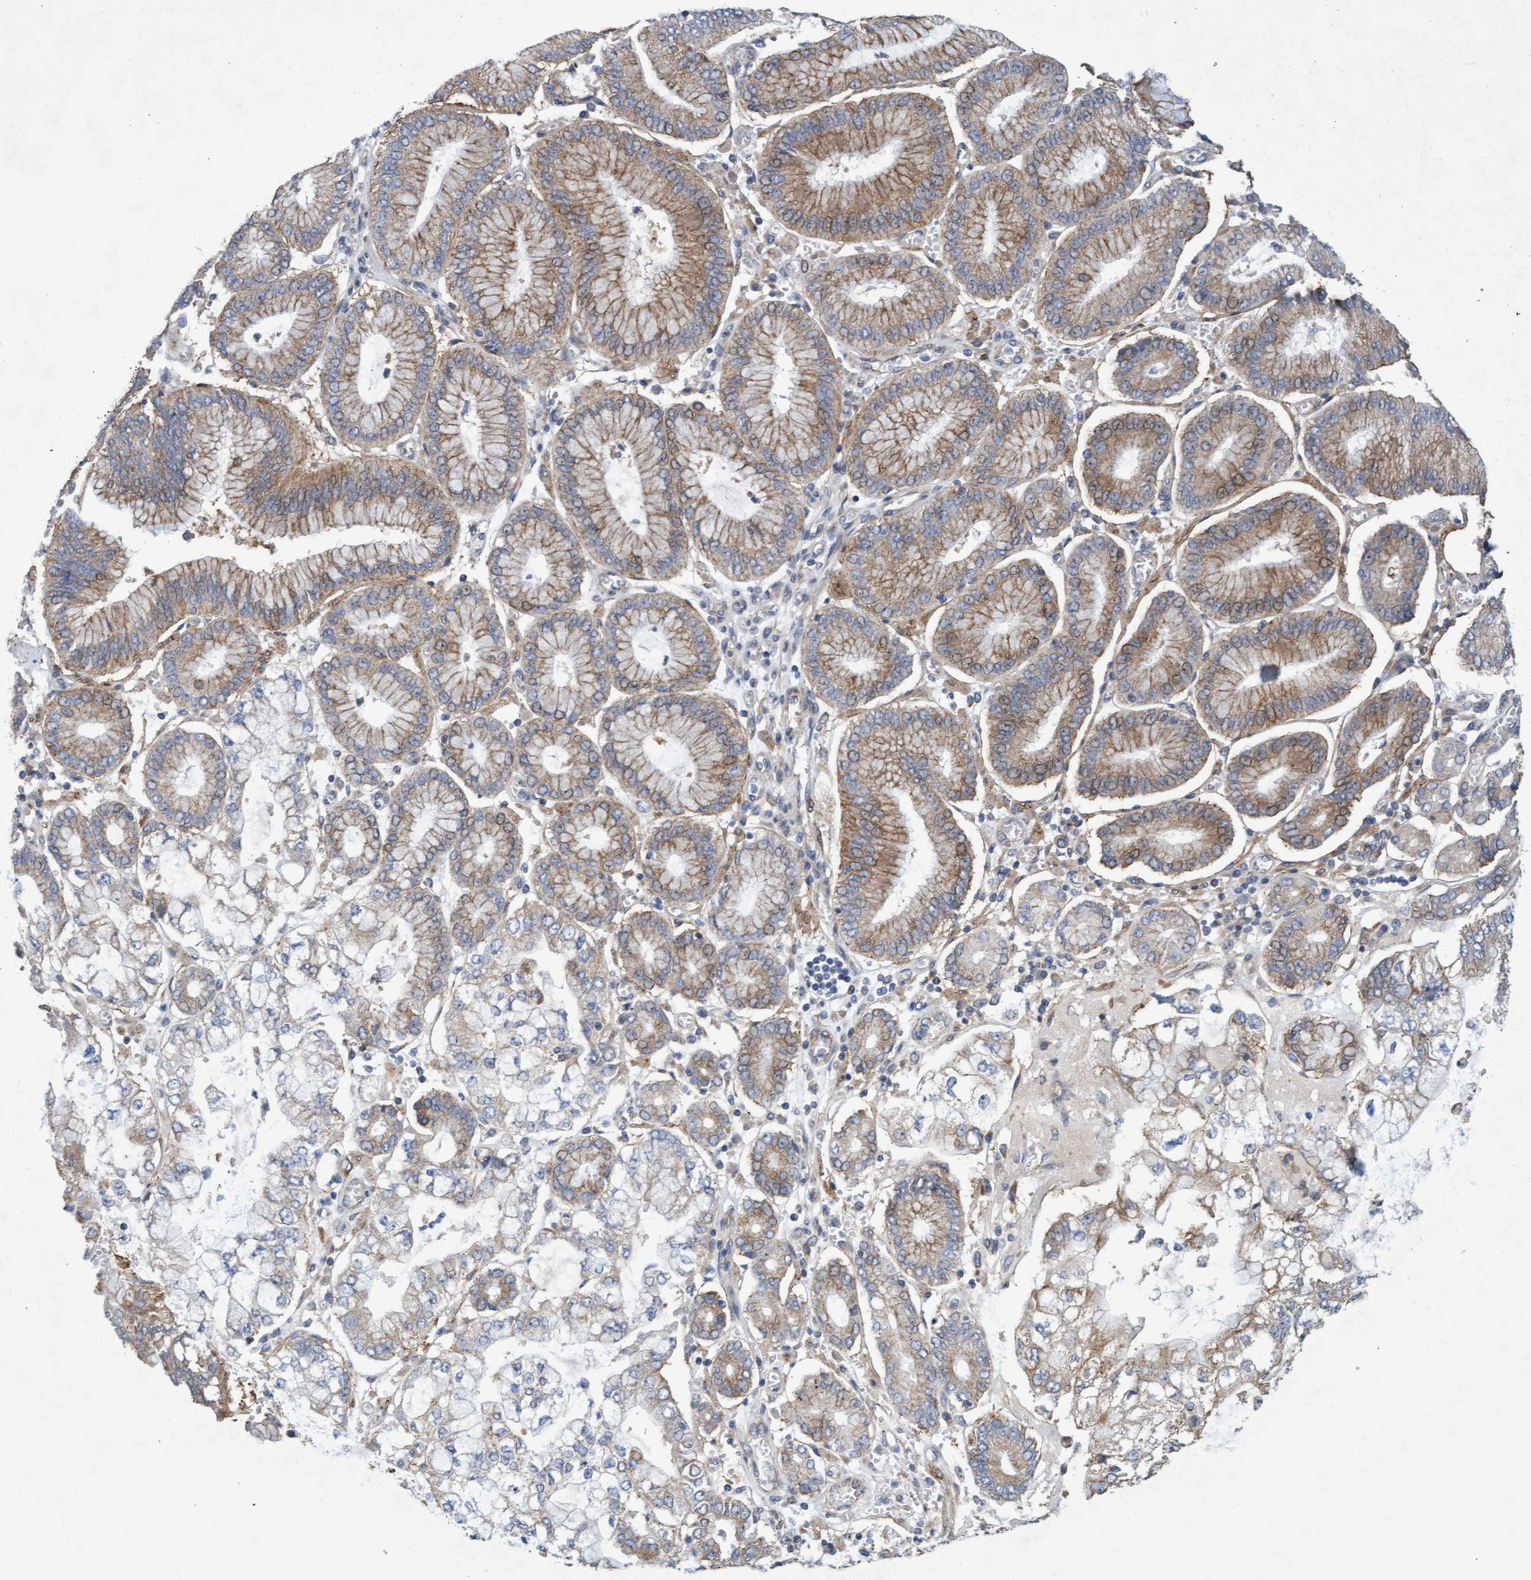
{"staining": {"intensity": "weak", "quantity": ">75%", "location": "cytoplasmic/membranous"}, "tissue": "stomach cancer", "cell_type": "Tumor cells", "image_type": "cancer", "snomed": [{"axis": "morphology", "description": "Adenocarcinoma, NOS"}, {"axis": "topography", "description": "Stomach"}], "caption": "High-power microscopy captured an IHC image of stomach adenocarcinoma, revealing weak cytoplasmic/membranous positivity in approximately >75% of tumor cells. (brown staining indicates protein expression, while blue staining denotes nuclei).", "gene": "DDHD2", "patient": {"sex": "male", "age": 76}}